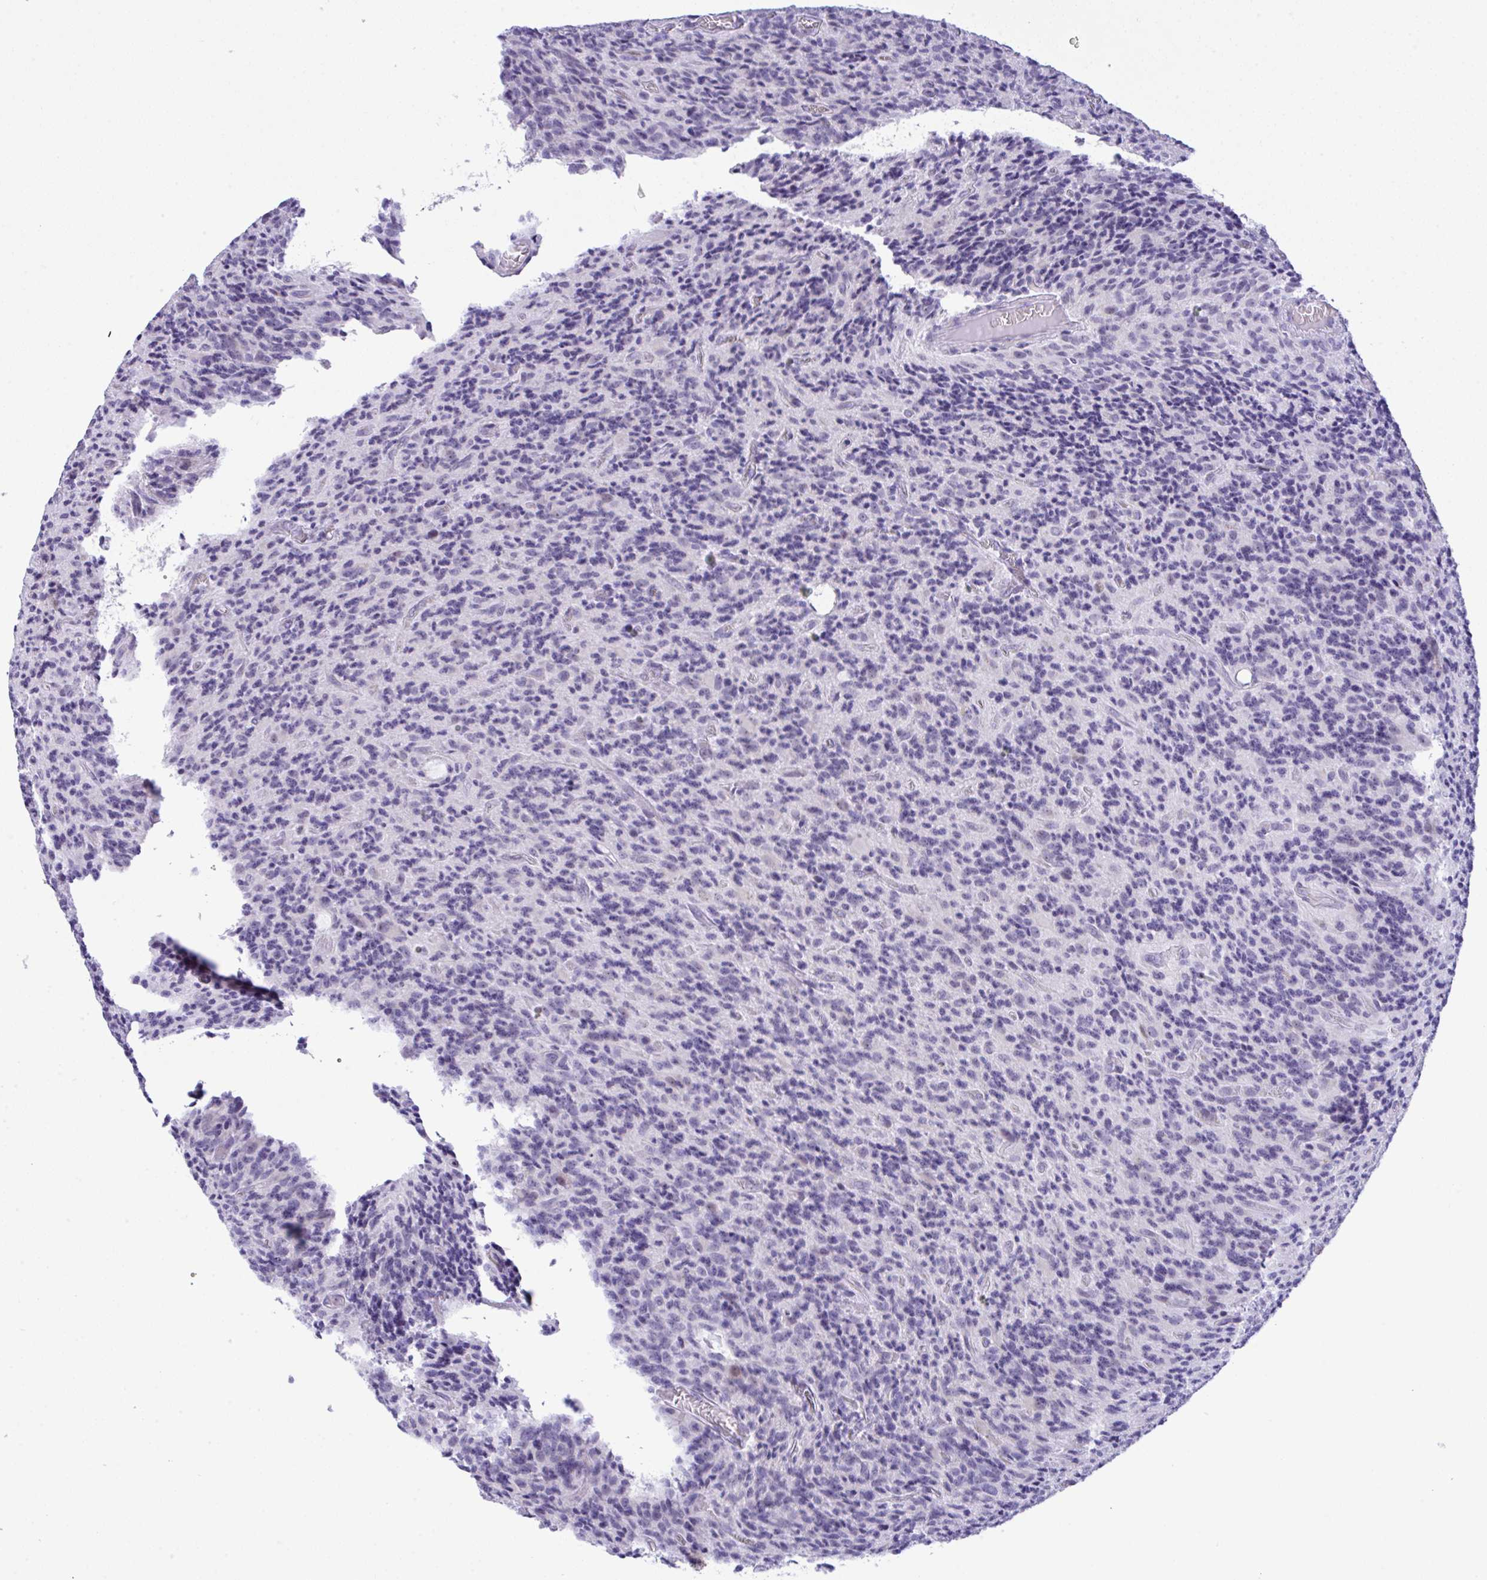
{"staining": {"intensity": "negative", "quantity": "none", "location": "none"}, "tissue": "glioma", "cell_type": "Tumor cells", "image_type": "cancer", "snomed": [{"axis": "morphology", "description": "Glioma, malignant, High grade"}, {"axis": "topography", "description": "Brain"}], "caption": "Tumor cells show no significant protein positivity in glioma.", "gene": "YBX2", "patient": {"sex": "male", "age": 76}}